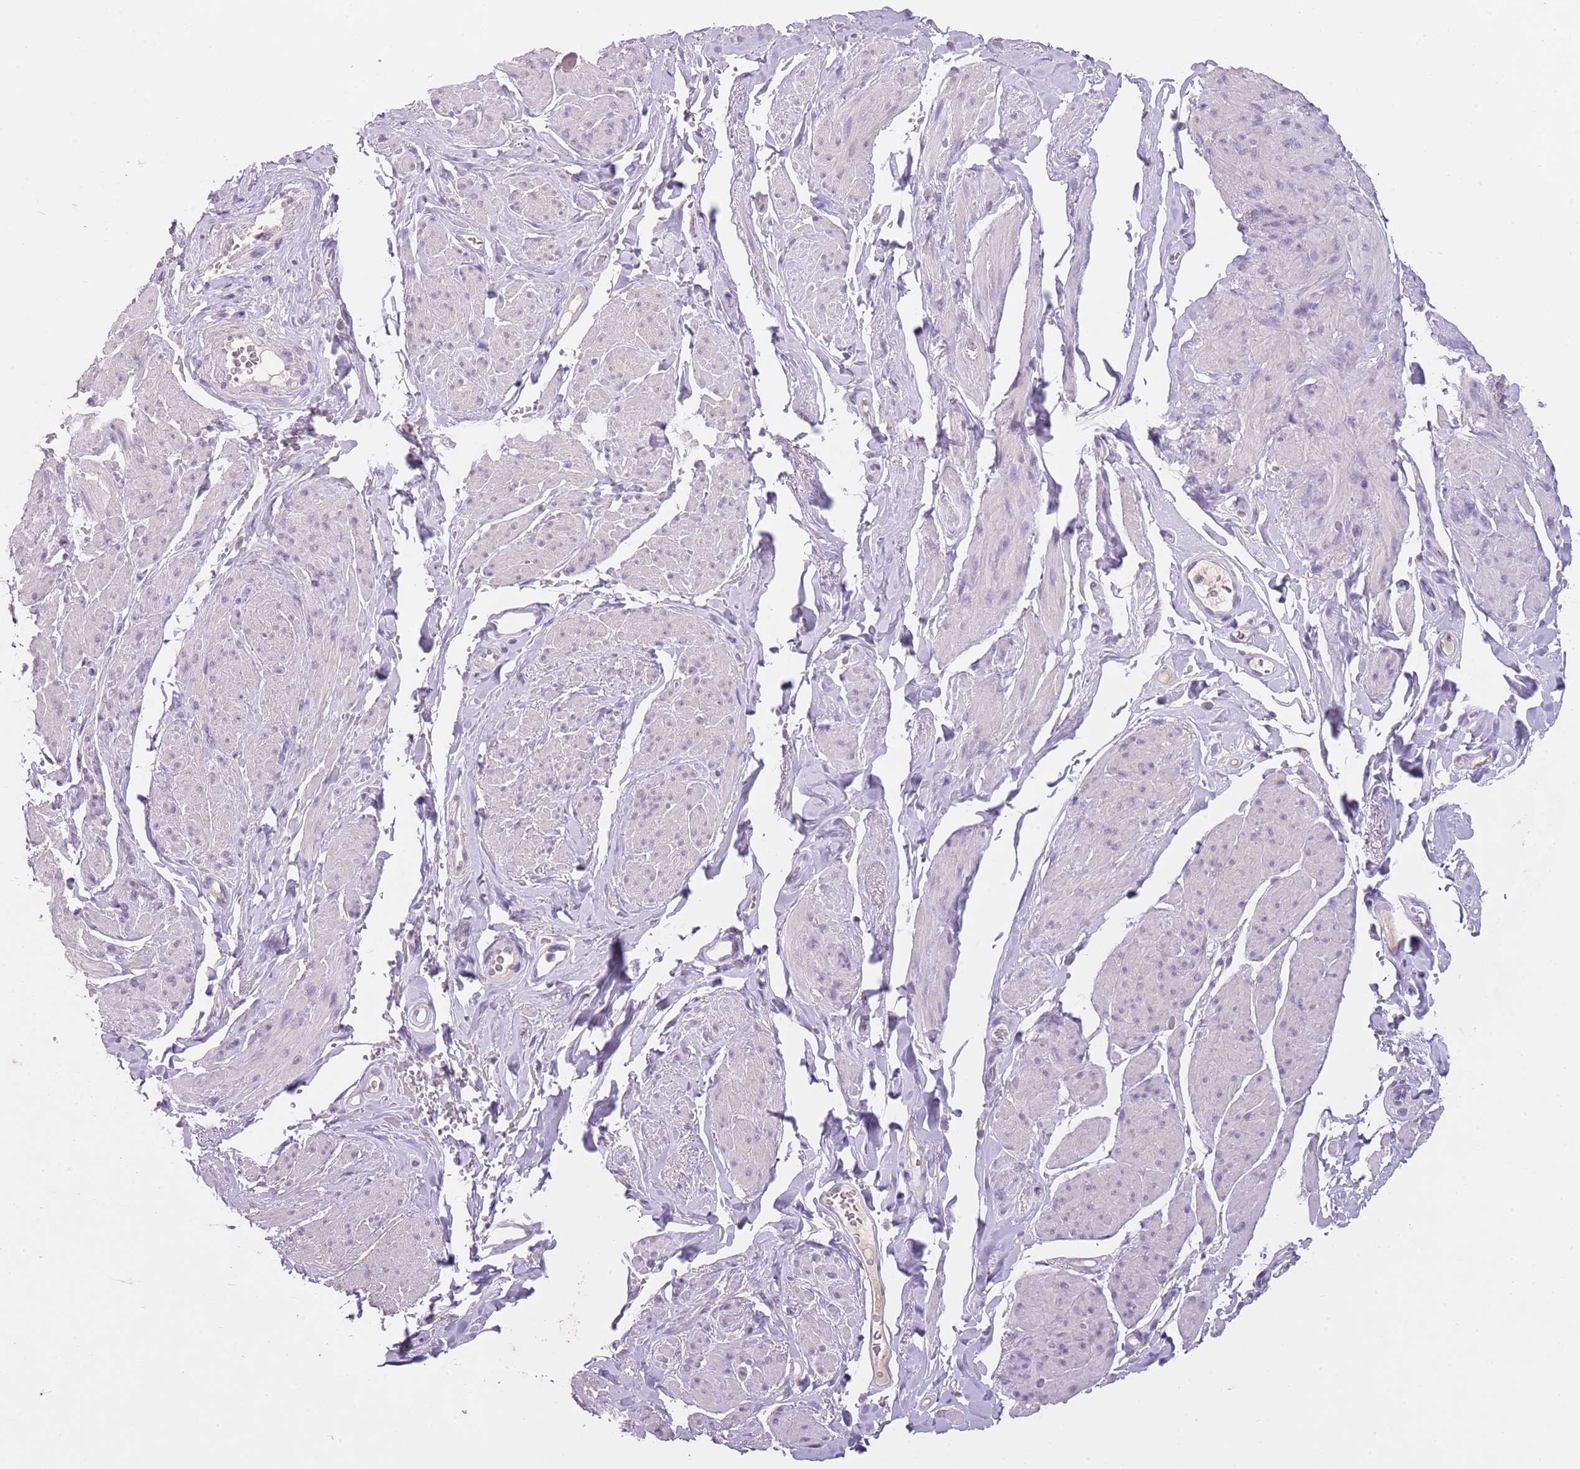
{"staining": {"intensity": "negative", "quantity": "none", "location": "none"}, "tissue": "smooth muscle", "cell_type": "Smooth muscle cells", "image_type": "normal", "snomed": [{"axis": "morphology", "description": "Normal tissue, NOS"}, {"axis": "topography", "description": "Smooth muscle"}, {"axis": "topography", "description": "Peripheral nerve tissue"}], "caption": "Unremarkable smooth muscle was stained to show a protein in brown. There is no significant staining in smooth muscle cells. (Brightfield microscopy of DAB immunohistochemistry (IHC) at high magnification).", "gene": "SLC35E3", "patient": {"sex": "male", "age": 69}}